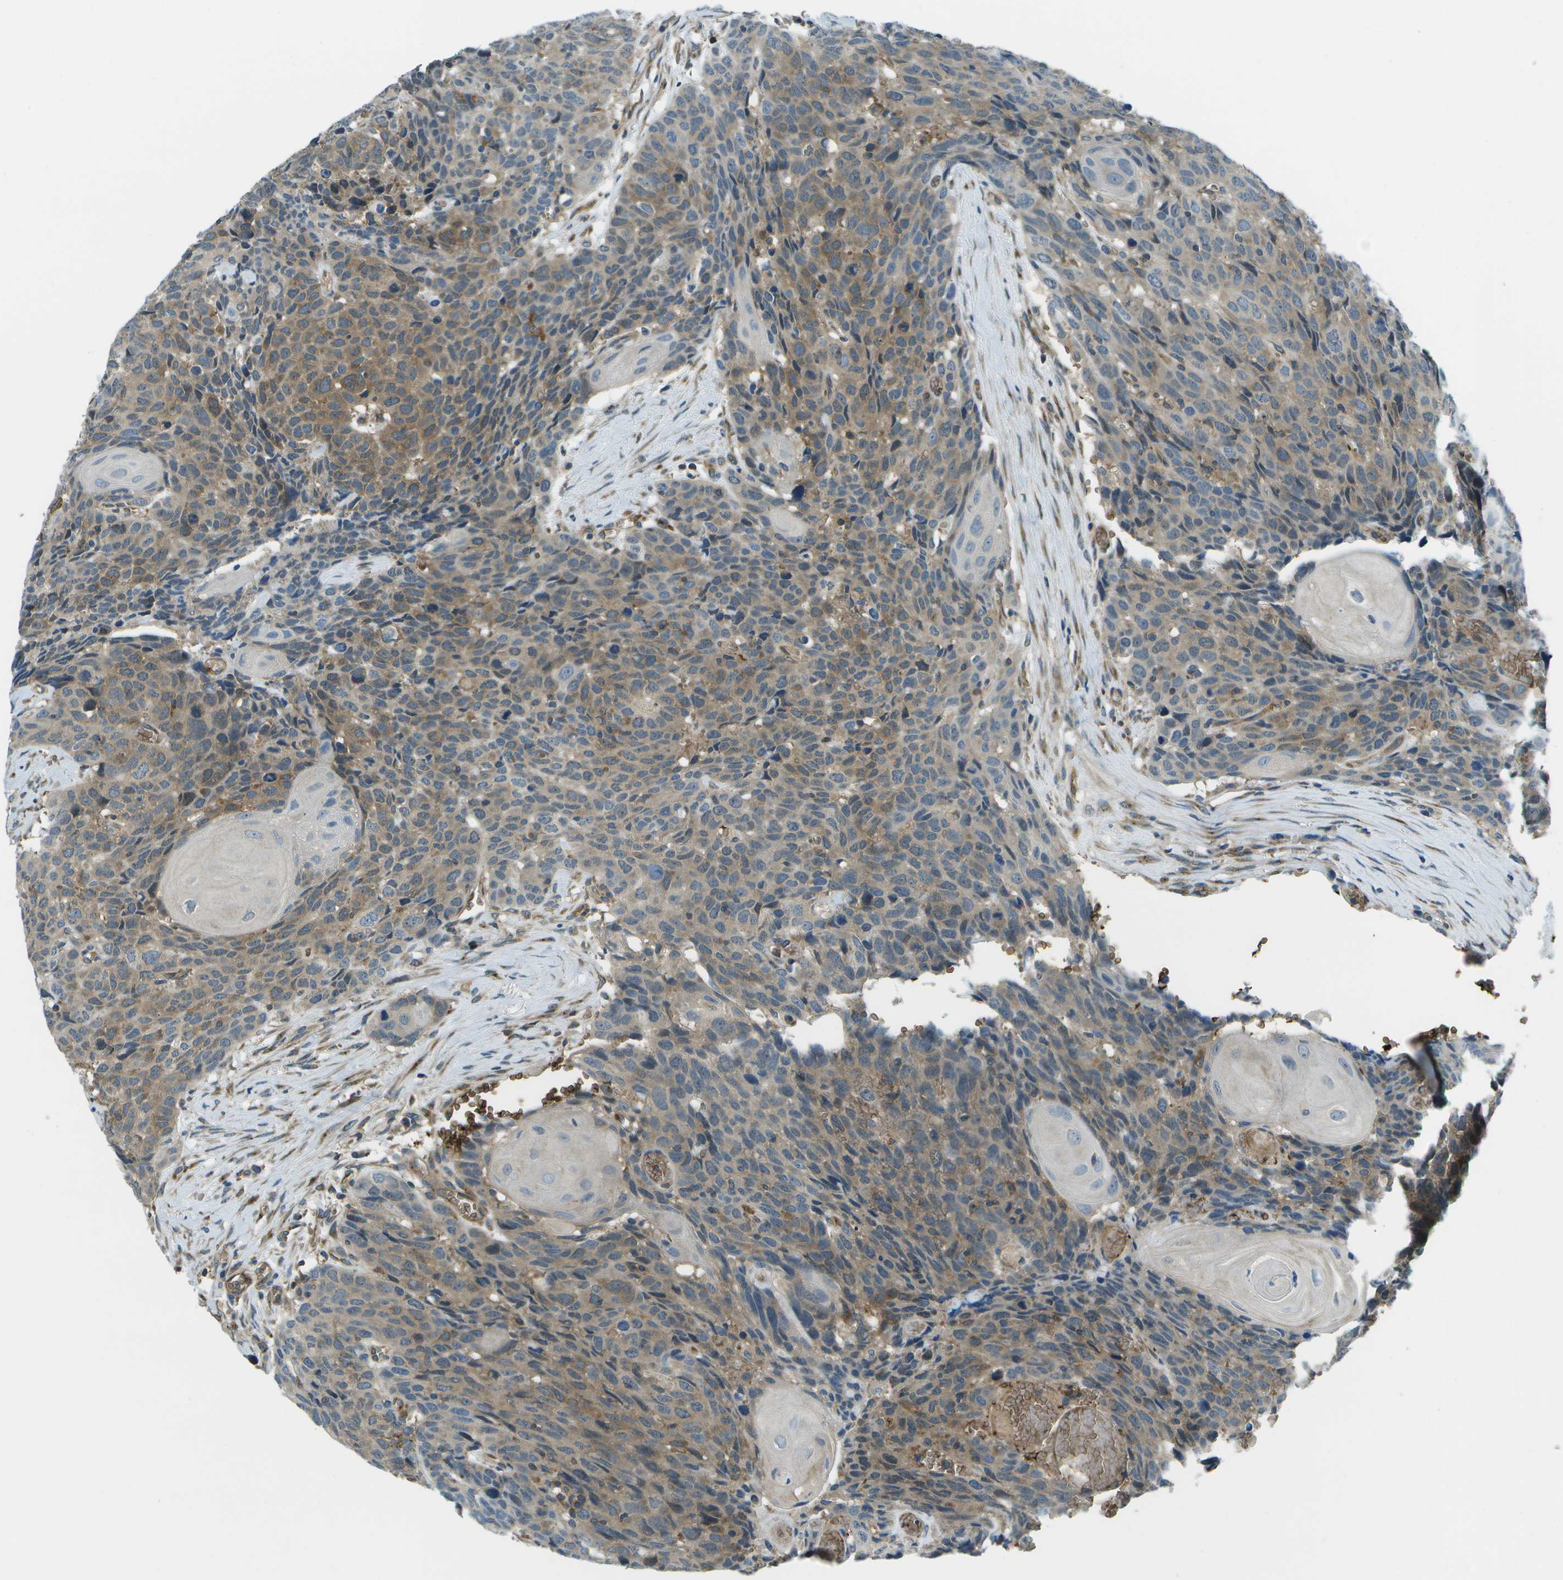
{"staining": {"intensity": "moderate", "quantity": ">75%", "location": "cytoplasmic/membranous"}, "tissue": "head and neck cancer", "cell_type": "Tumor cells", "image_type": "cancer", "snomed": [{"axis": "morphology", "description": "Squamous cell carcinoma, NOS"}, {"axis": "topography", "description": "Head-Neck"}], "caption": "A brown stain highlights moderate cytoplasmic/membranous expression of a protein in human squamous cell carcinoma (head and neck) tumor cells.", "gene": "CTIF", "patient": {"sex": "male", "age": 66}}